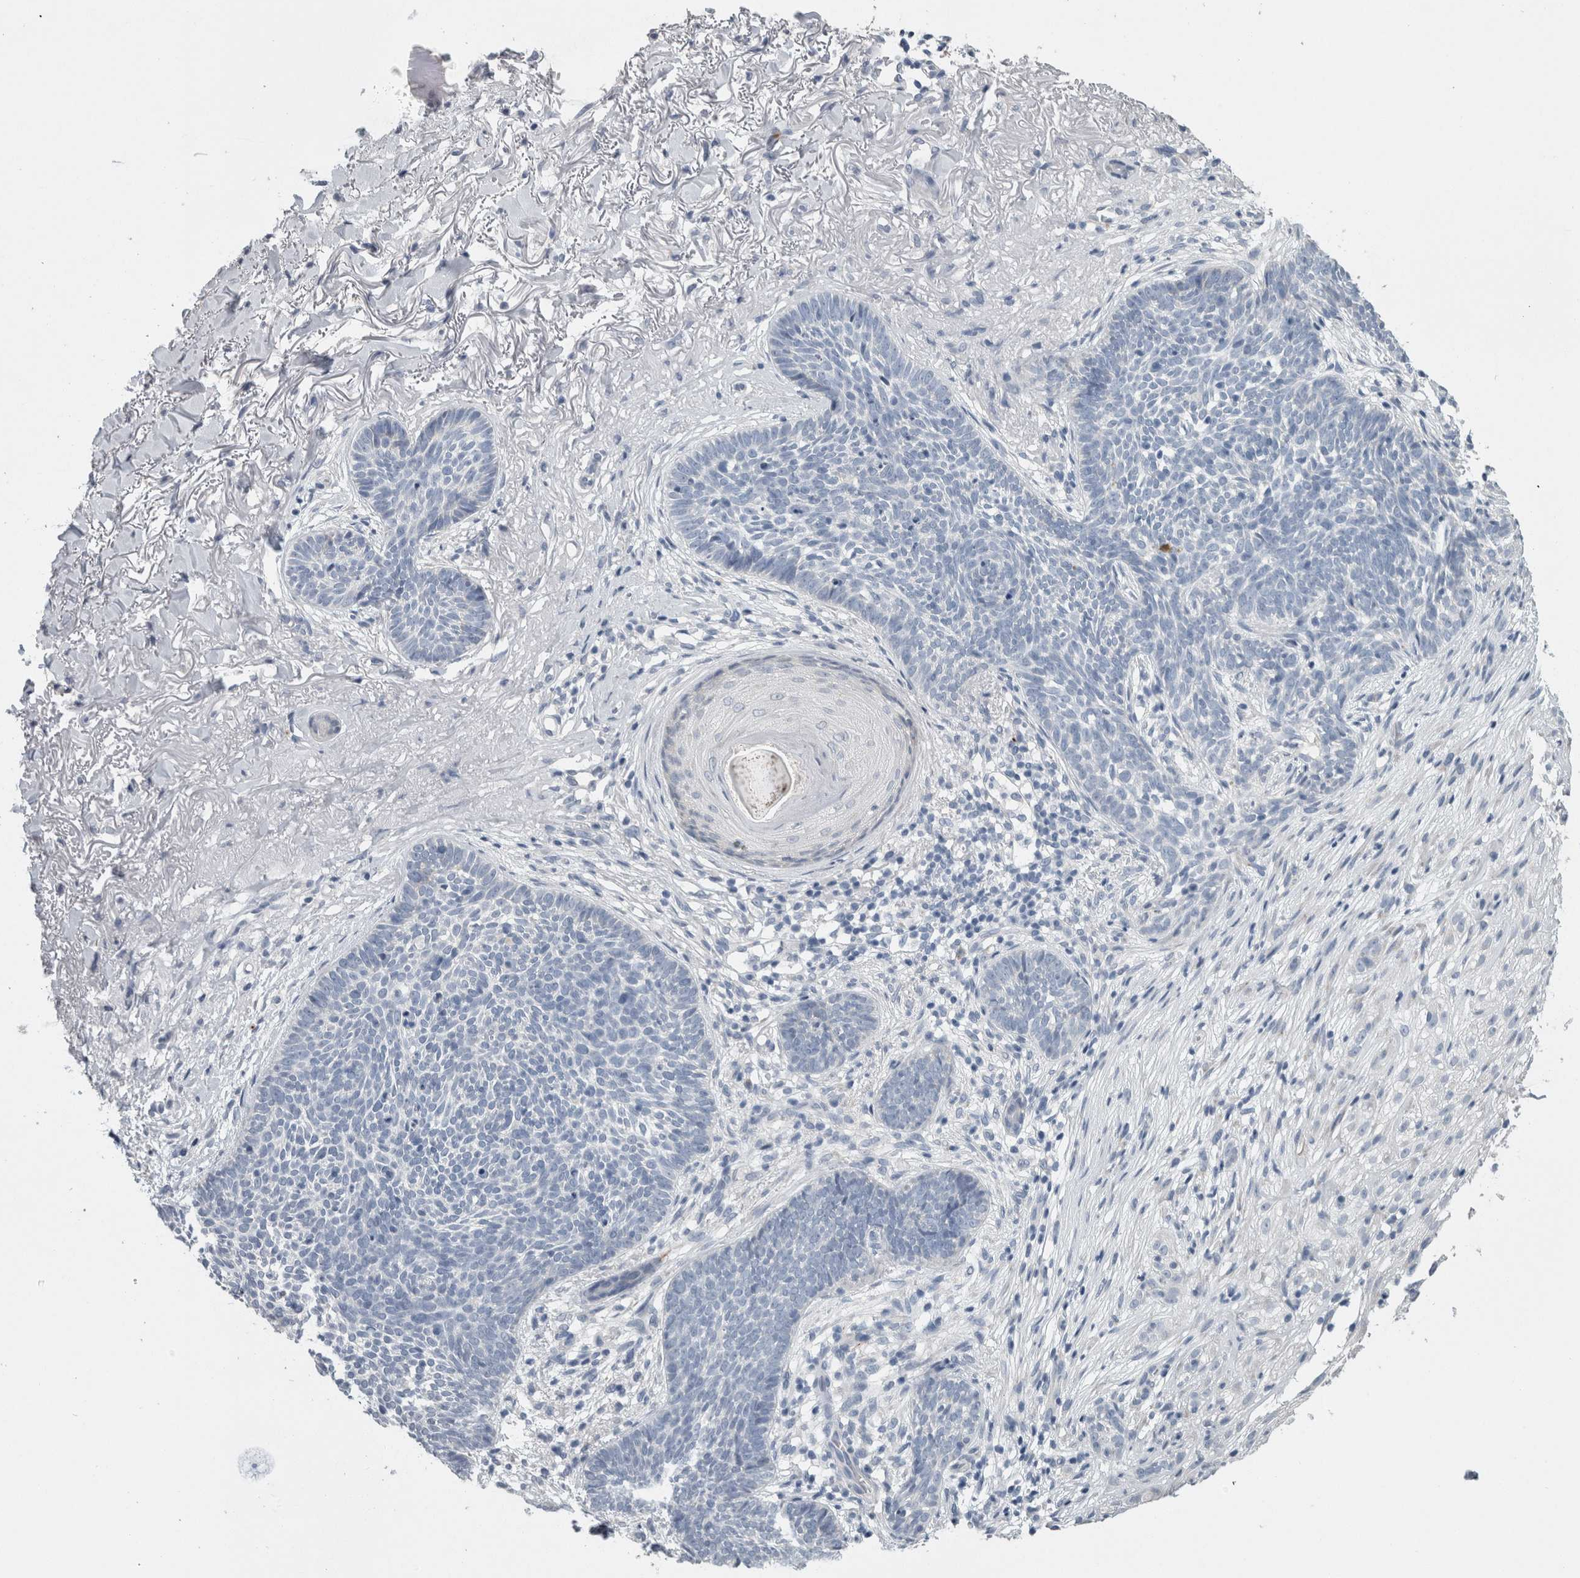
{"staining": {"intensity": "negative", "quantity": "none", "location": "none"}, "tissue": "skin cancer", "cell_type": "Tumor cells", "image_type": "cancer", "snomed": [{"axis": "morphology", "description": "Basal cell carcinoma"}, {"axis": "topography", "description": "Skin"}], "caption": "Histopathology image shows no protein positivity in tumor cells of basal cell carcinoma (skin) tissue. The staining was performed using DAB (3,3'-diaminobenzidine) to visualize the protein expression in brown, while the nuclei were stained in blue with hematoxylin (Magnification: 20x).", "gene": "NEFM", "patient": {"sex": "female", "age": 70}}